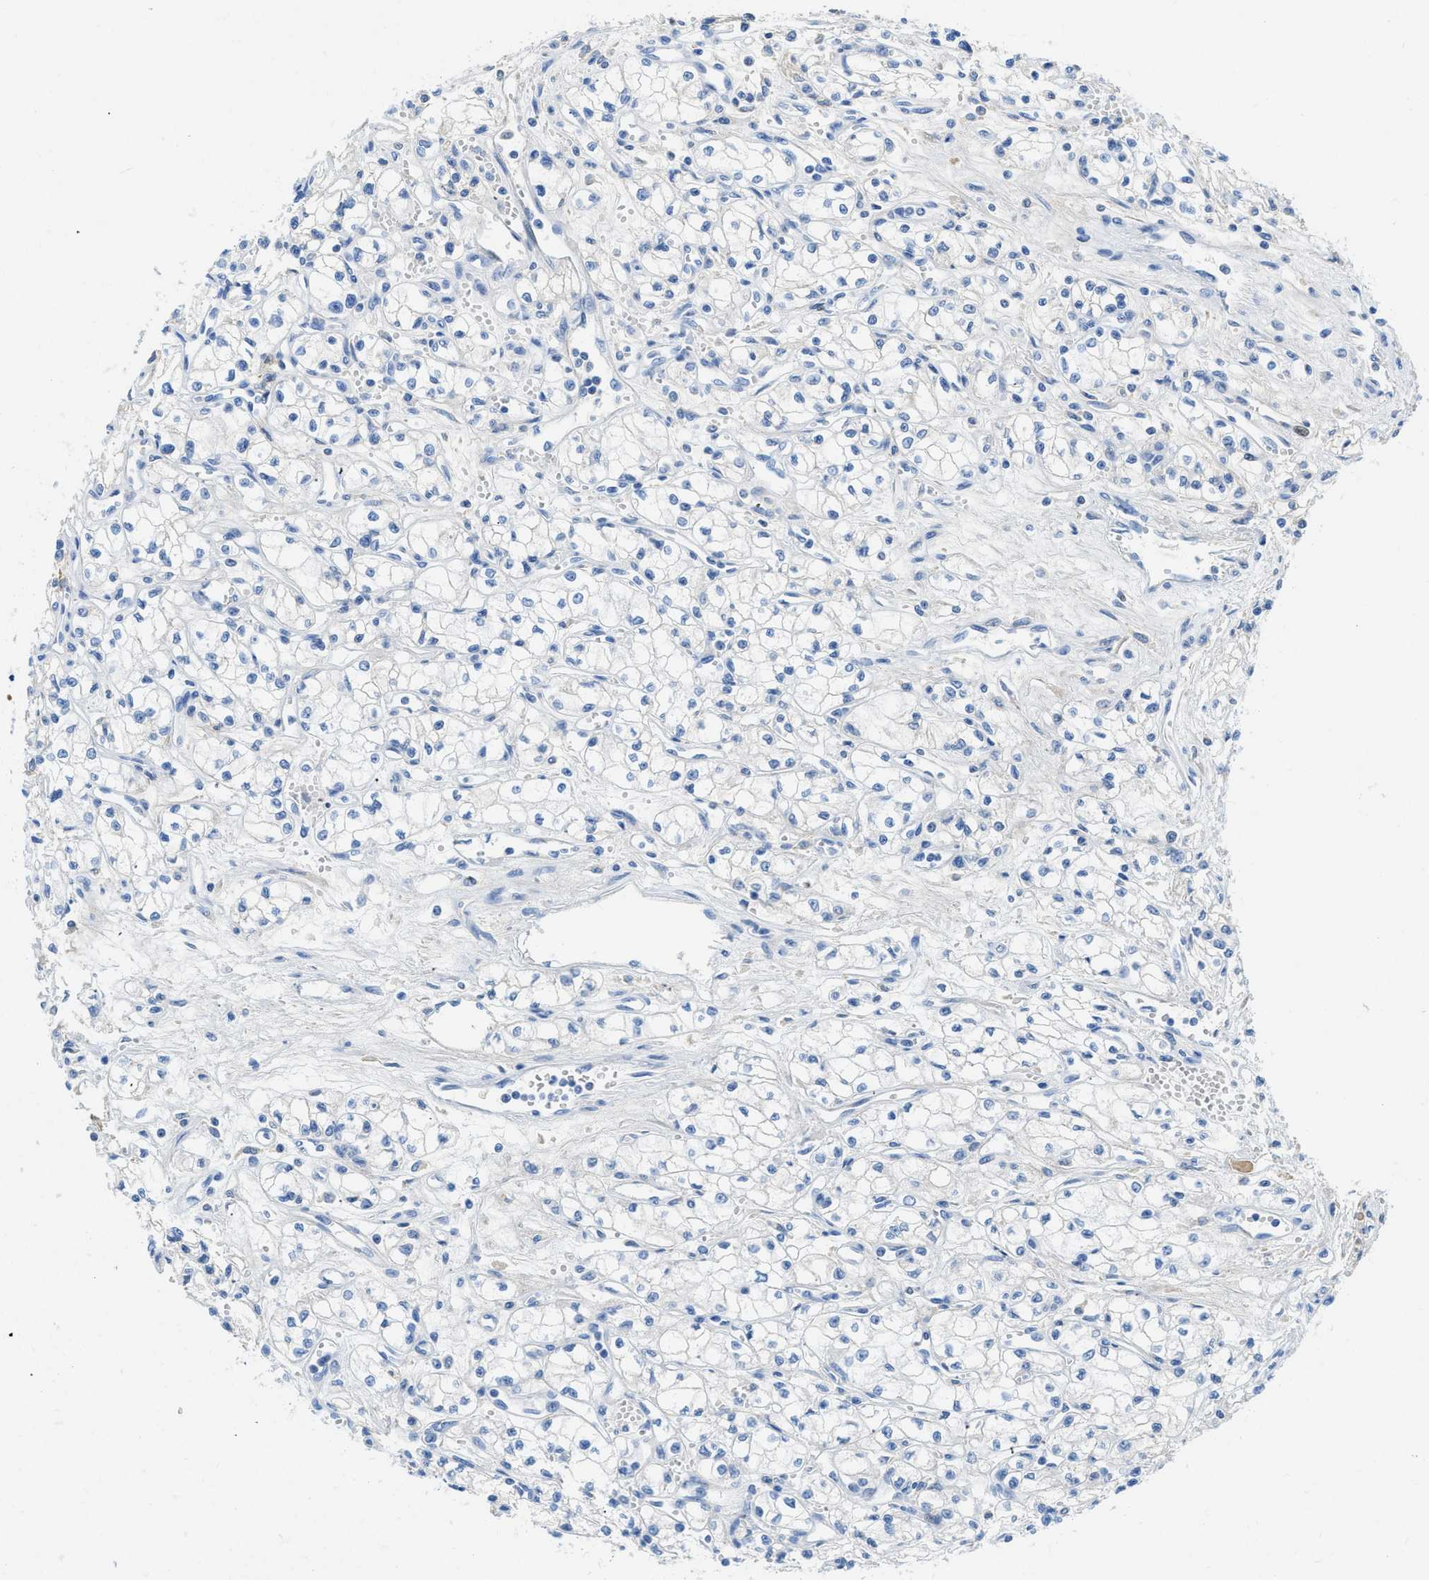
{"staining": {"intensity": "negative", "quantity": "none", "location": "none"}, "tissue": "renal cancer", "cell_type": "Tumor cells", "image_type": "cancer", "snomed": [{"axis": "morphology", "description": "Normal tissue, NOS"}, {"axis": "morphology", "description": "Adenocarcinoma, NOS"}, {"axis": "topography", "description": "Kidney"}], "caption": "A high-resolution micrograph shows IHC staining of renal cancer, which reveals no significant expression in tumor cells.", "gene": "COL3A1", "patient": {"sex": "male", "age": 59}}